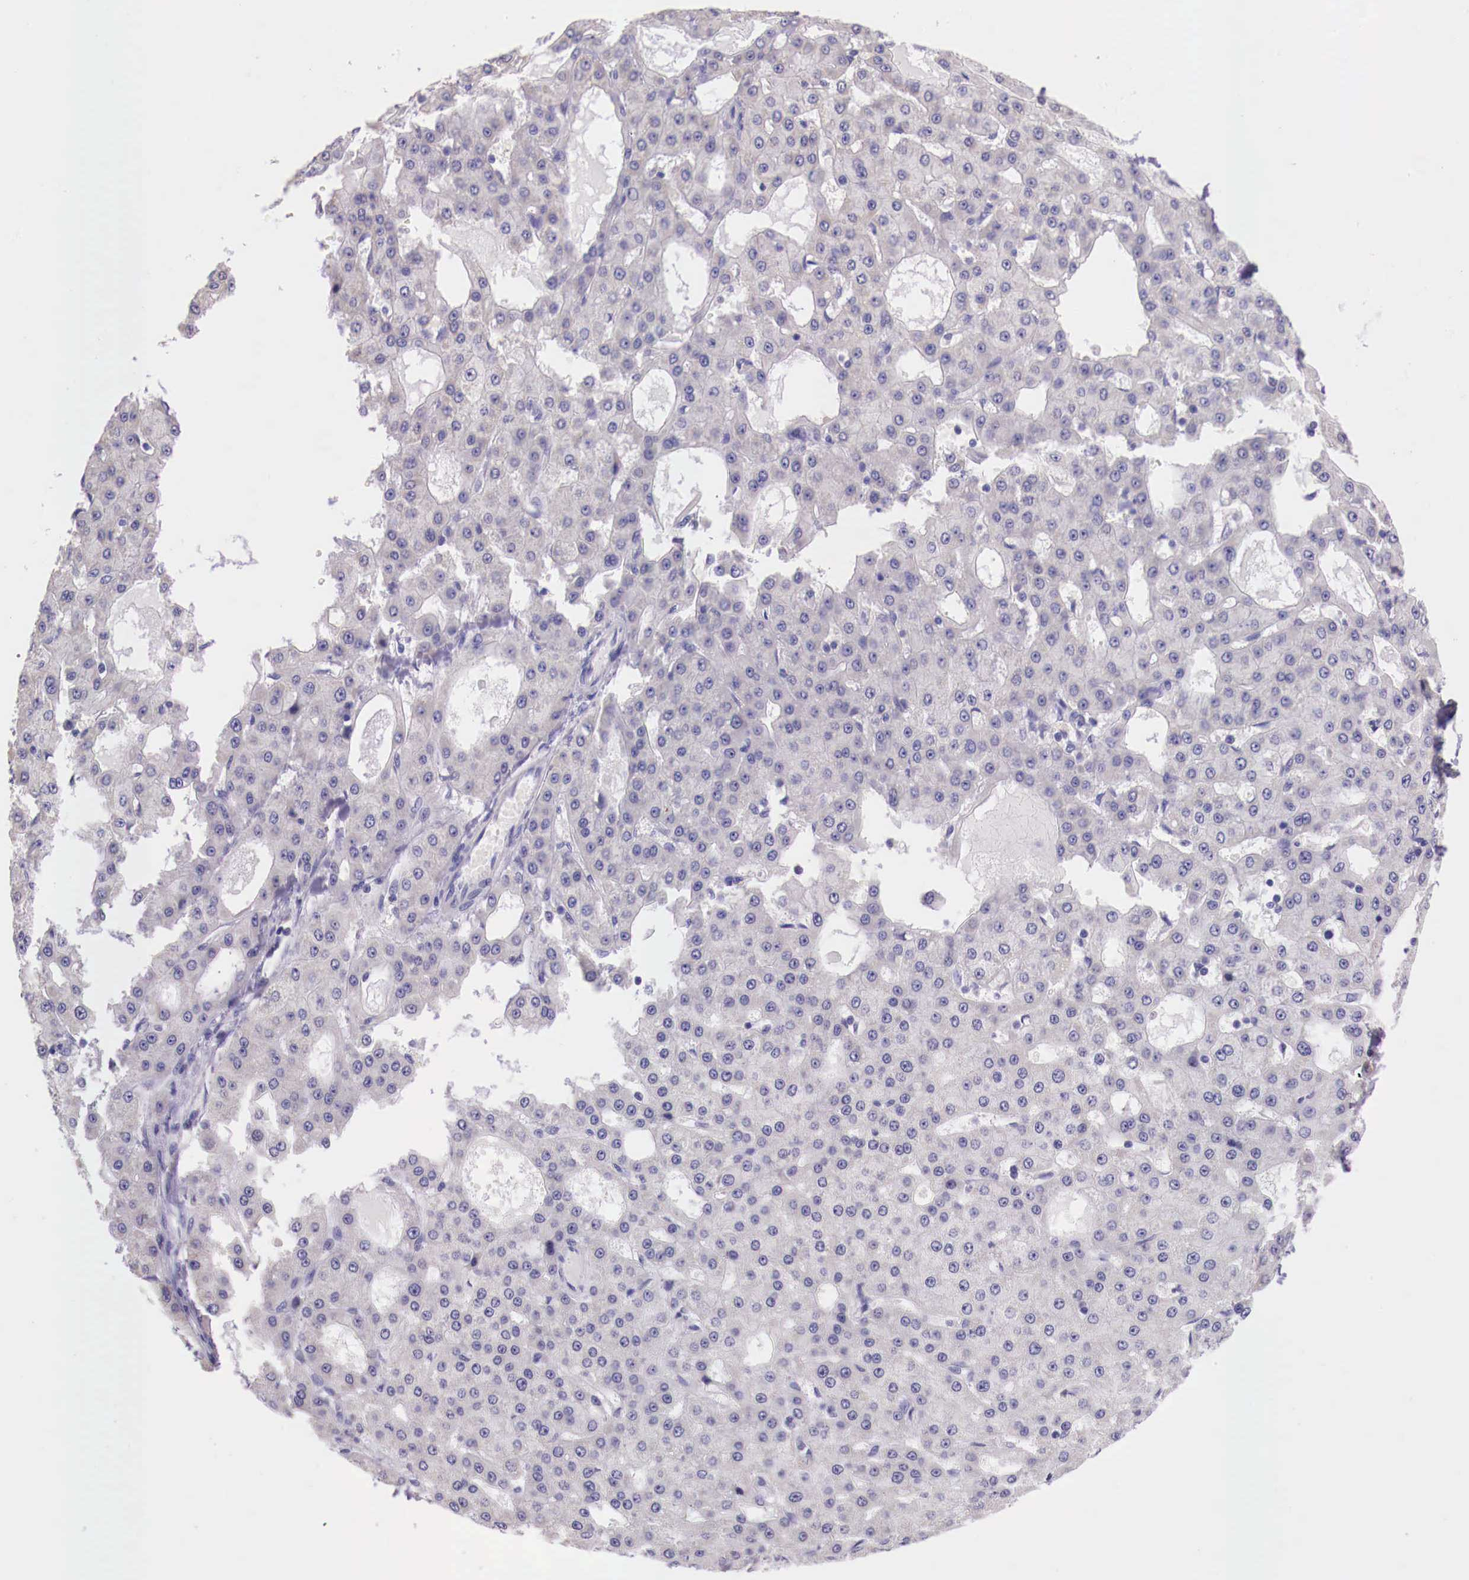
{"staining": {"intensity": "negative", "quantity": "none", "location": "none"}, "tissue": "liver cancer", "cell_type": "Tumor cells", "image_type": "cancer", "snomed": [{"axis": "morphology", "description": "Carcinoma, Hepatocellular, NOS"}, {"axis": "topography", "description": "Liver"}], "caption": "Liver cancer (hepatocellular carcinoma) stained for a protein using immunohistochemistry shows no staining tumor cells.", "gene": "GRIPAP1", "patient": {"sex": "male", "age": 47}}